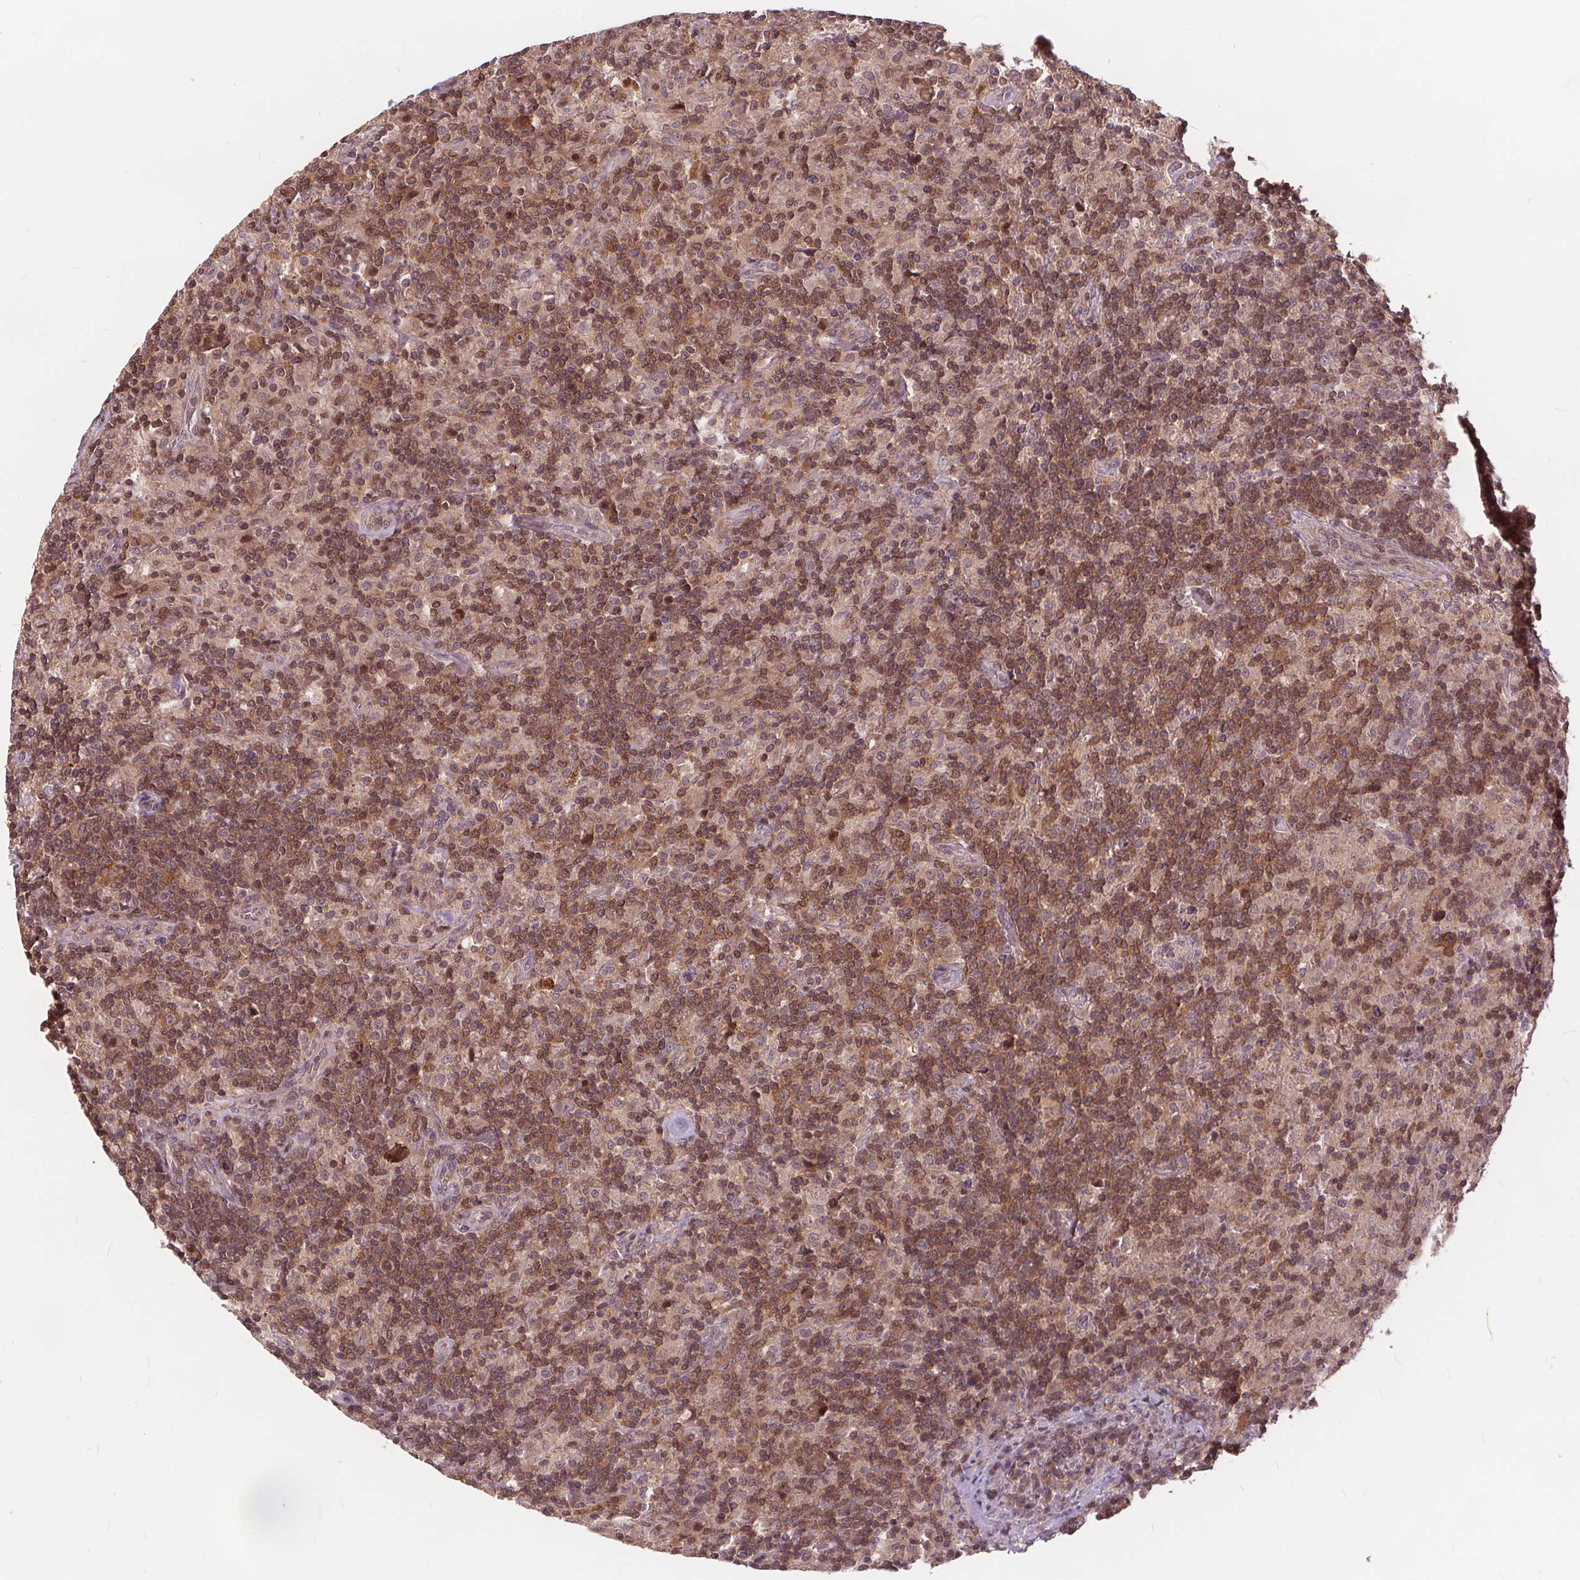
{"staining": {"intensity": "weak", "quantity": "25%-75%", "location": "cytoplasmic/membranous"}, "tissue": "lymphoma", "cell_type": "Tumor cells", "image_type": "cancer", "snomed": [{"axis": "morphology", "description": "Hodgkin's disease, NOS"}, {"axis": "topography", "description": "Lymph node"}], "caption": "Immunohistochemistry (IHC) of lymphoma exhibits low levels of weak cytoplasmic/membranous staining in approximately 25%-75% of tumor cells. Immunohistochemistry (IHC) stains the protein of interest in brown and the nuclei are stained blue.", "gene": "HIF1AN", "patient": {"sex": "male", "age": 70}}